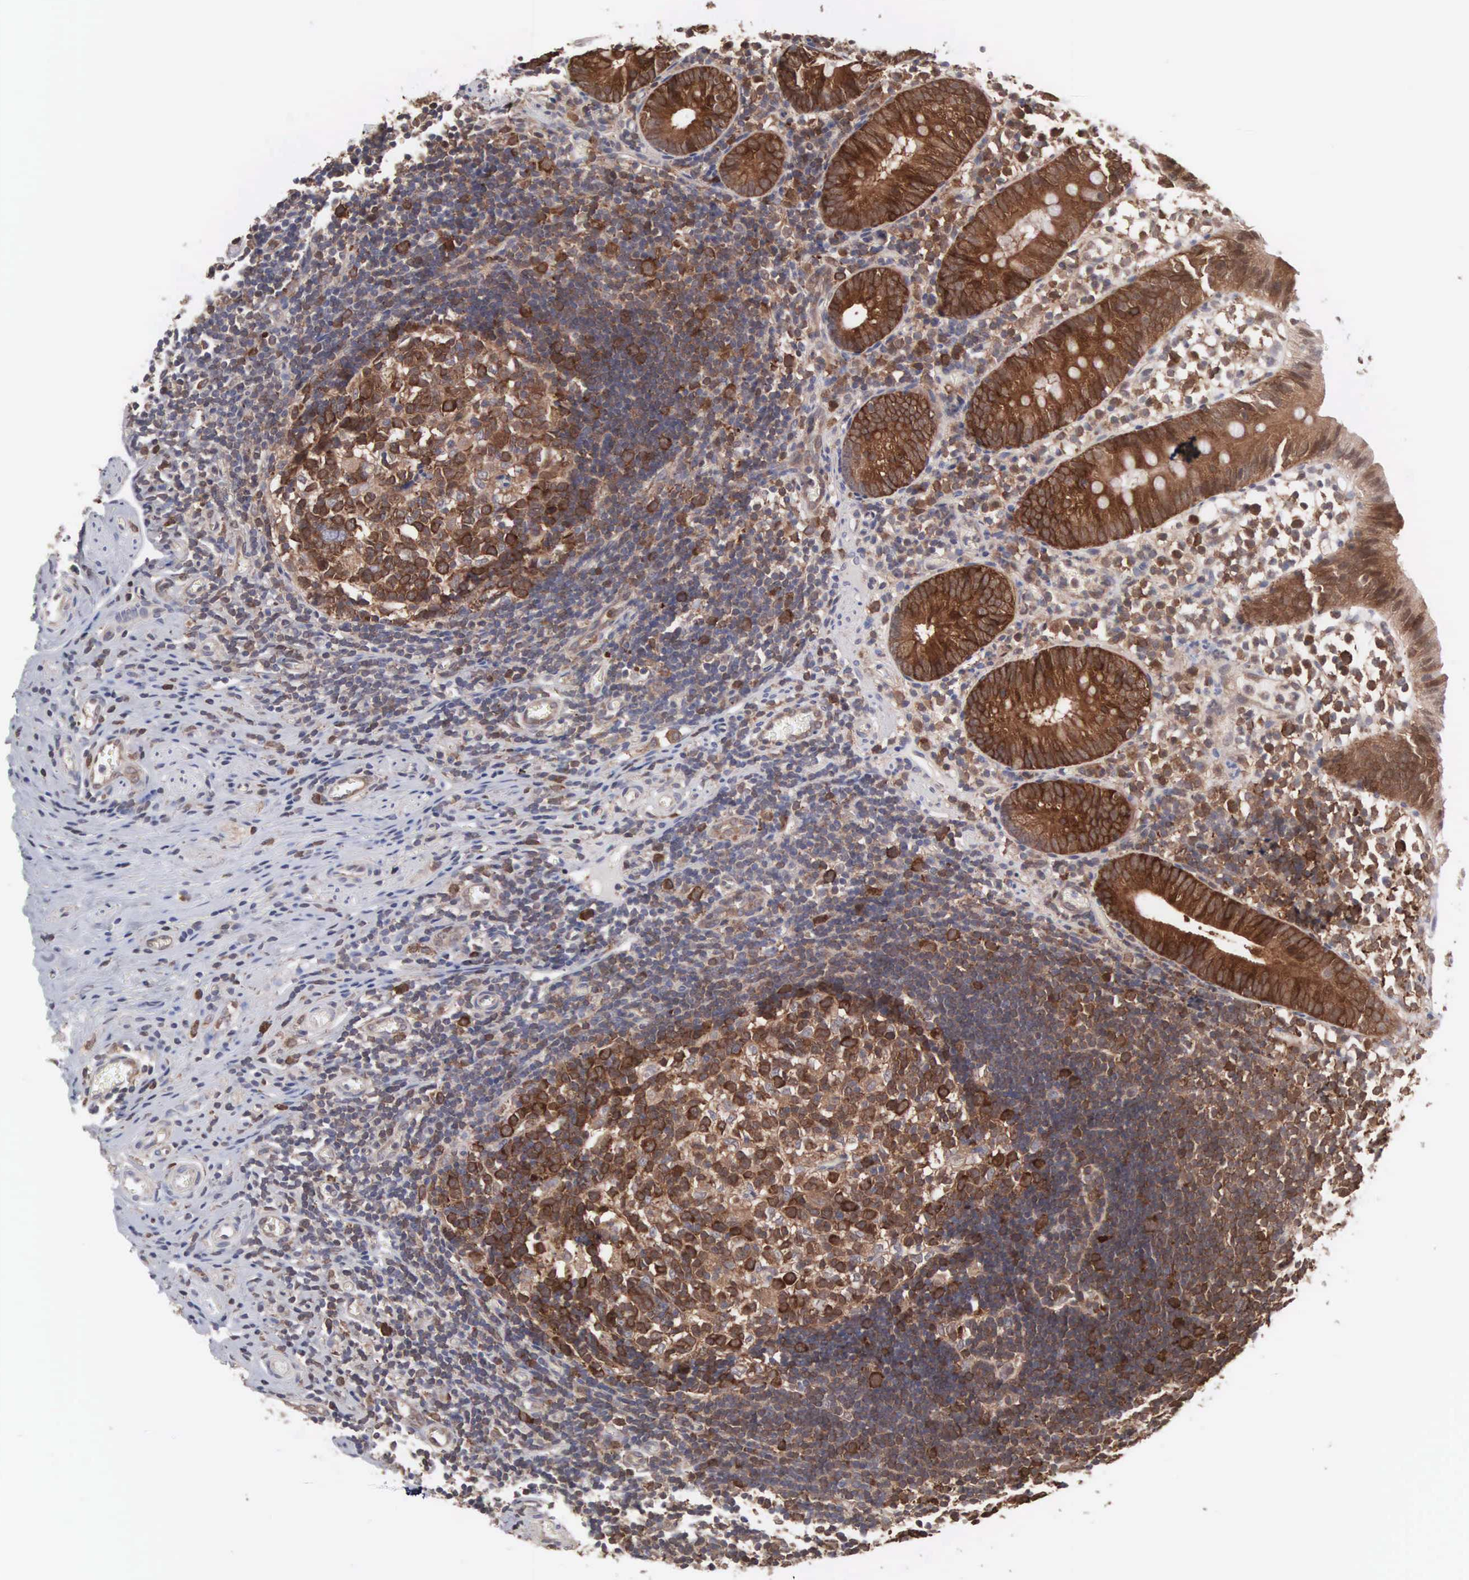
{"staining": {"intensity": "strong", "quantity": ">75%", "location": "cytoplasmic/membranous"}, "tissue": "appendix", "cell_type": "Glandular cells", "image_type": "normal", "snomed": [{"axis": "morphology", "description": "Normal tissue, NOS"}, {"axis": "topography", "description": "Appendix"}], "caption": "The micrograph demonstrates staining of unremarkable appendix, revealing strong cytoplasmic/membranous protein expression (brown color) within glandular cells.", "gene": "MTHFD1", "patient": {"sex": "male", "age": 25}}